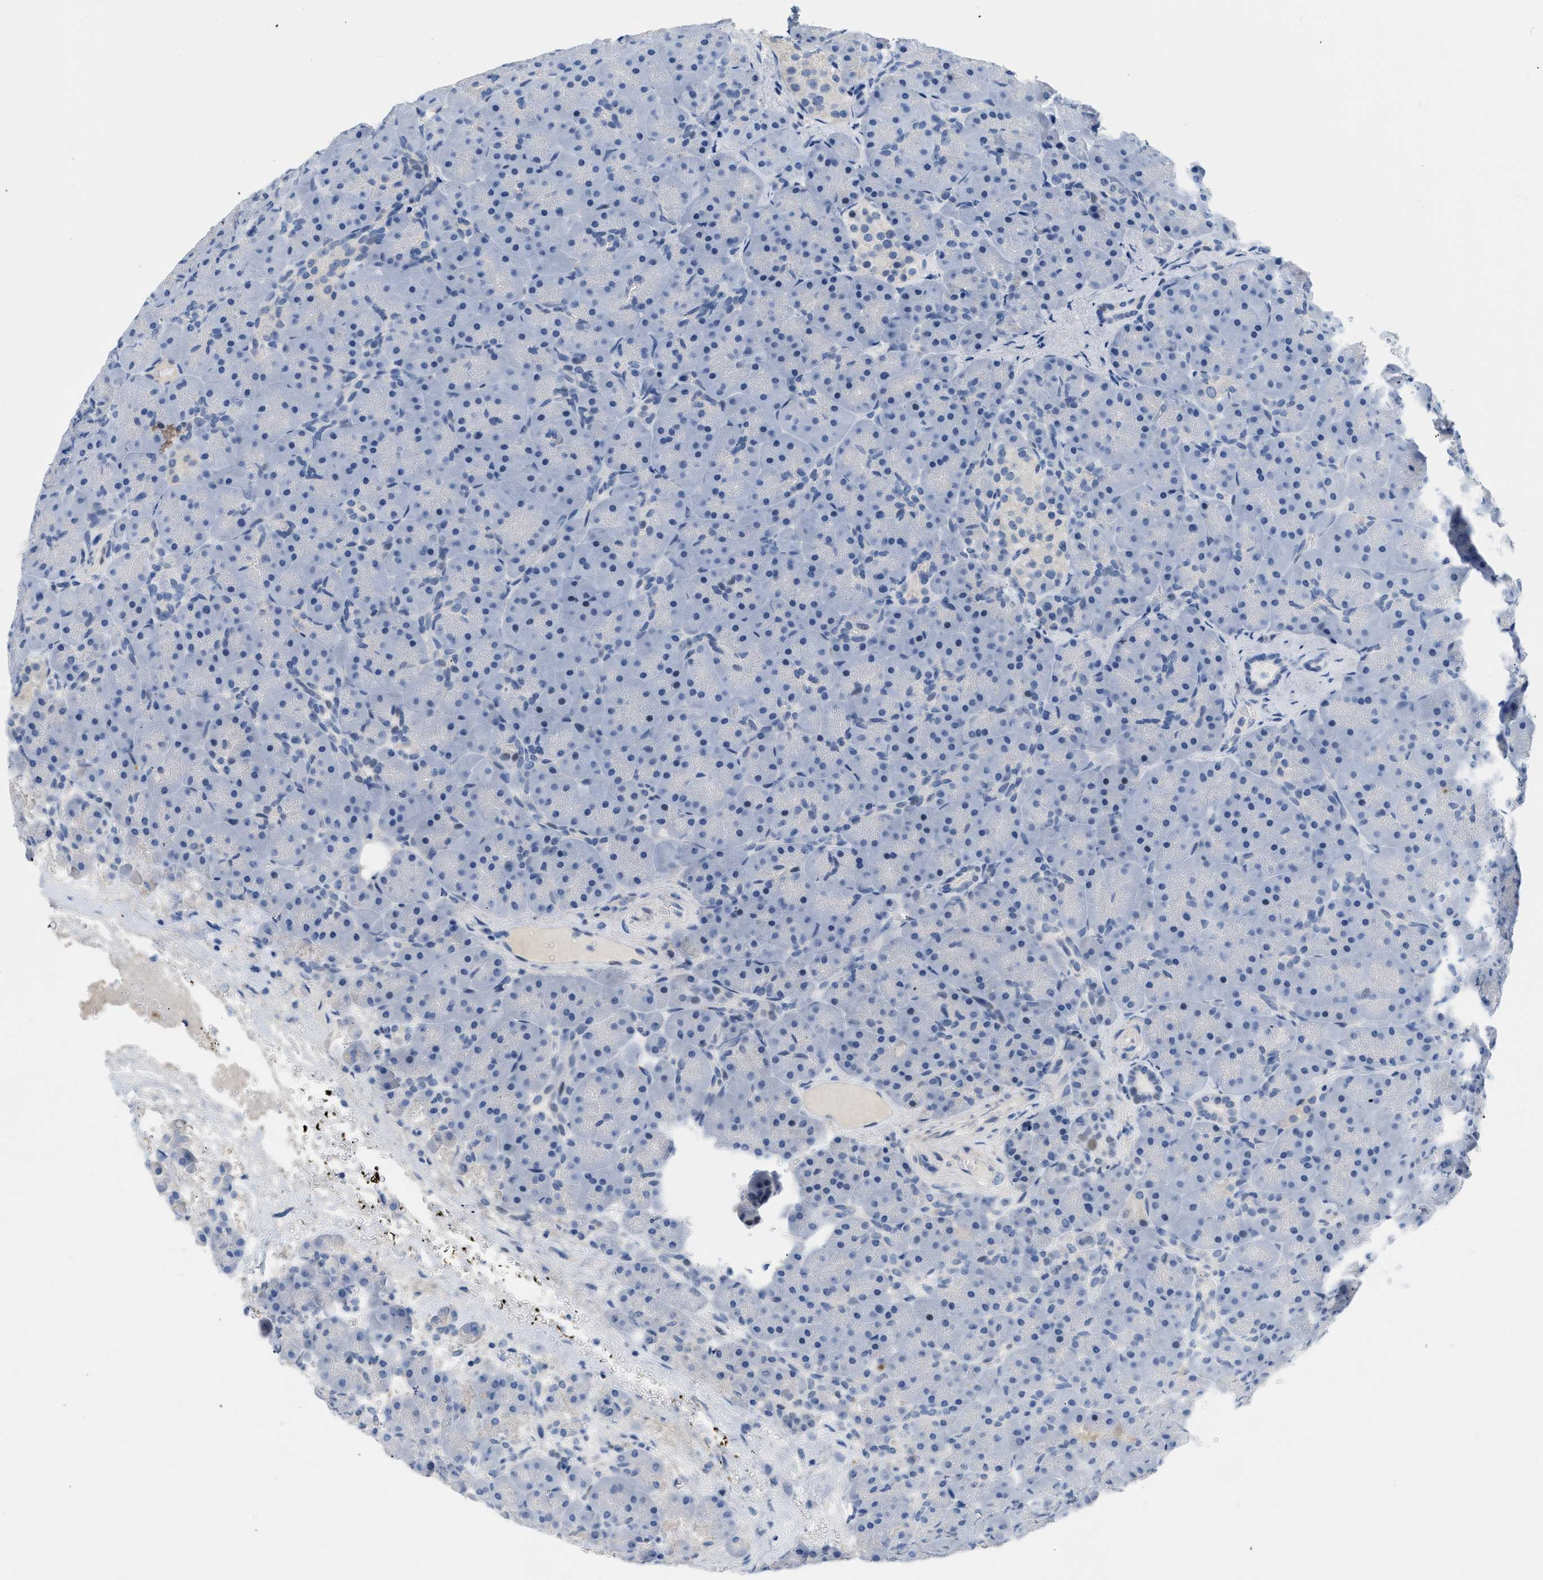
{"staining": {"intensity": "negative", "quantity": "none", "location": "none"}, "tissue": "pancreas", "cell_type": "Exocrine glandular cells", "image_type": "normal", "snomed": [{"axis": "morphology", "description": "Normal tissue, NOS"}, {"axis": "topography", "description": "Pancreas"}], "caption": "Immunohistochemistry (IHC) of benign human pancreas shows no positivity in exocrine glandular cells.", "gene": "BOLL", "patient": {"sex": "male", "age": 66}}